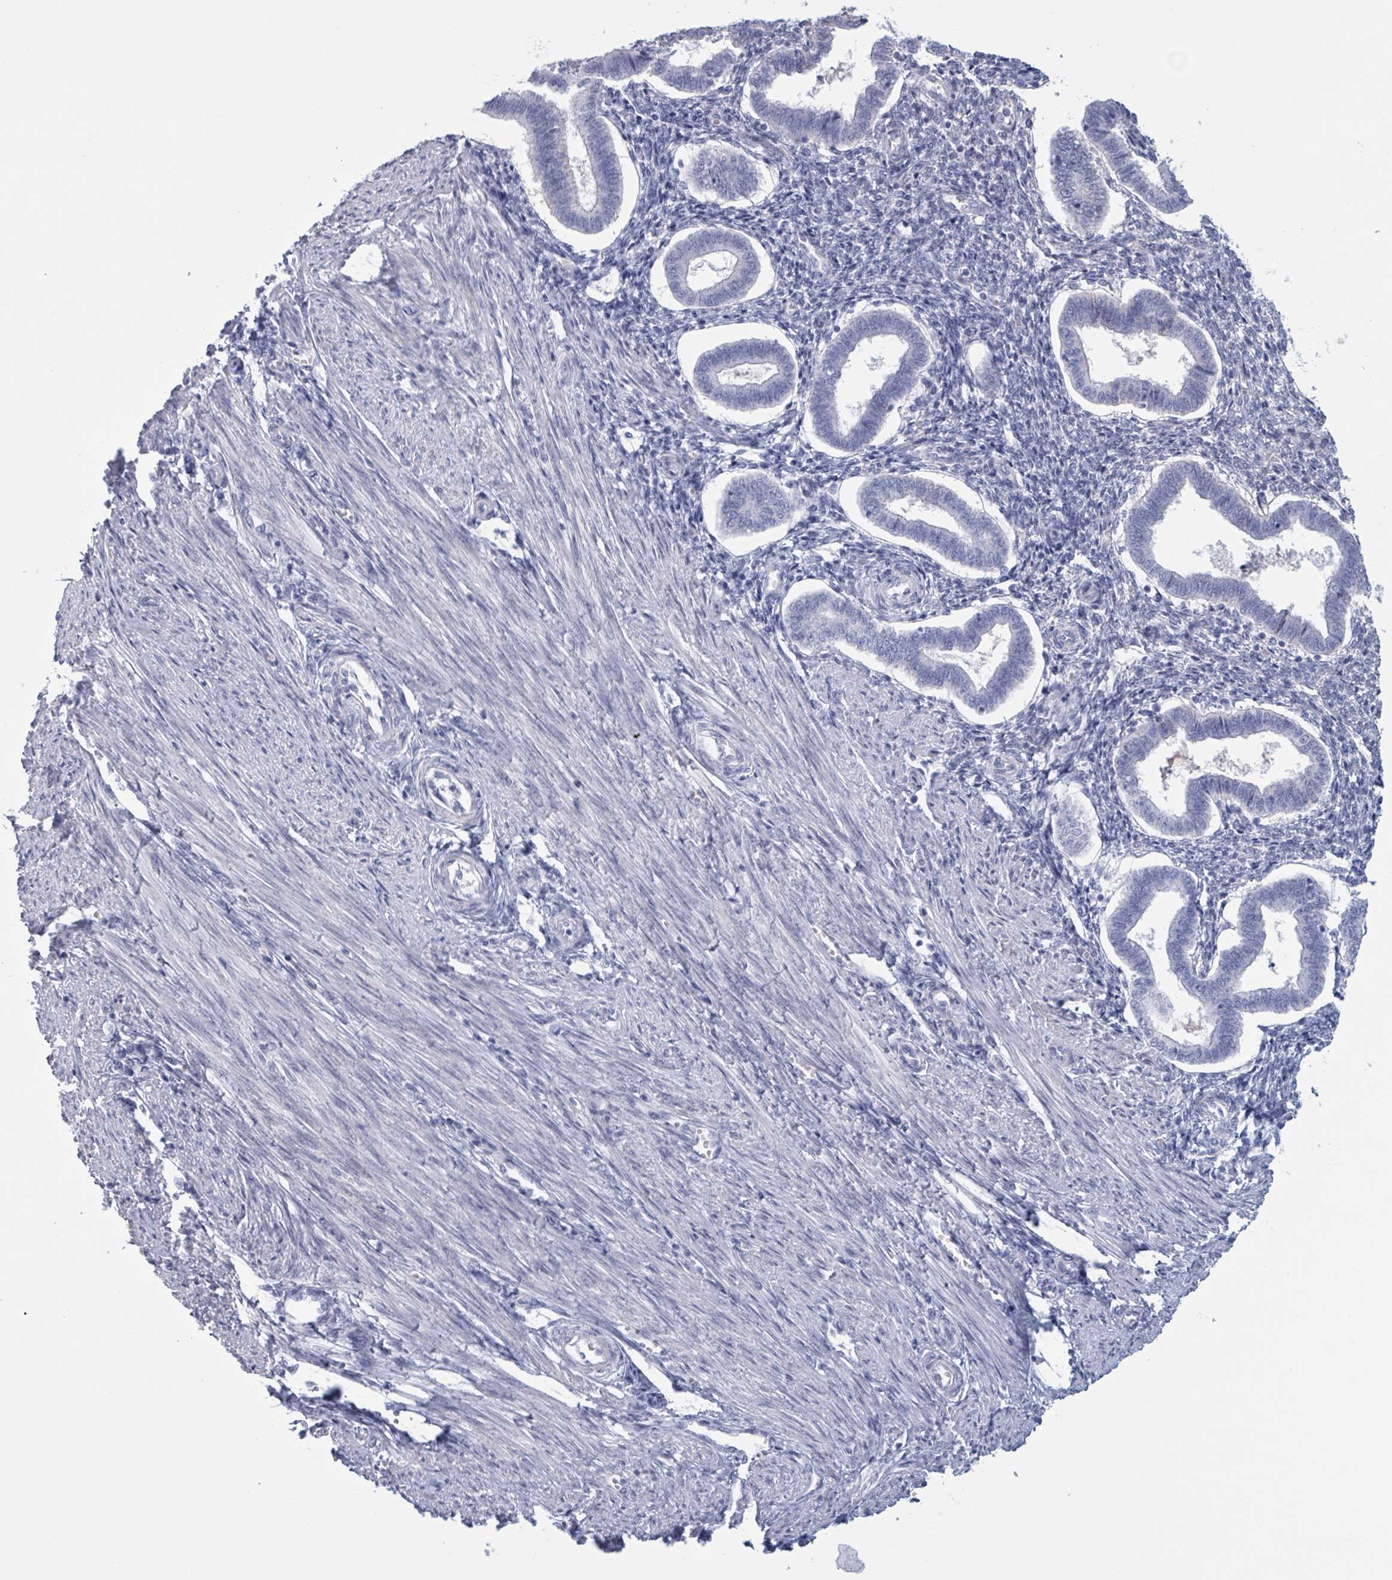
{"staining": {"intensity": "negative", "quantity": "none", "location": "none"}, "tissue": "endometrium", "cell_type": "Cells in endometrial stroma", "image_type": "normal", "snomed": [{"axis": "morphology", "description": "Normal tissue, NOS"}, {"axis": "topography", "description": "Endometrium"}], "caption": "Protein analysis of benign endometrium reveals no significant staining in cells in endometrial stroma. Brightfield microscopy of immunohistochemistry stained with DAB (3,3'-diaminobenzidine) (brown) and hematoxylin (blue), captured at high magnification.", "gene": "KLK4", "patient": {"sex": "female", "age": 24}}